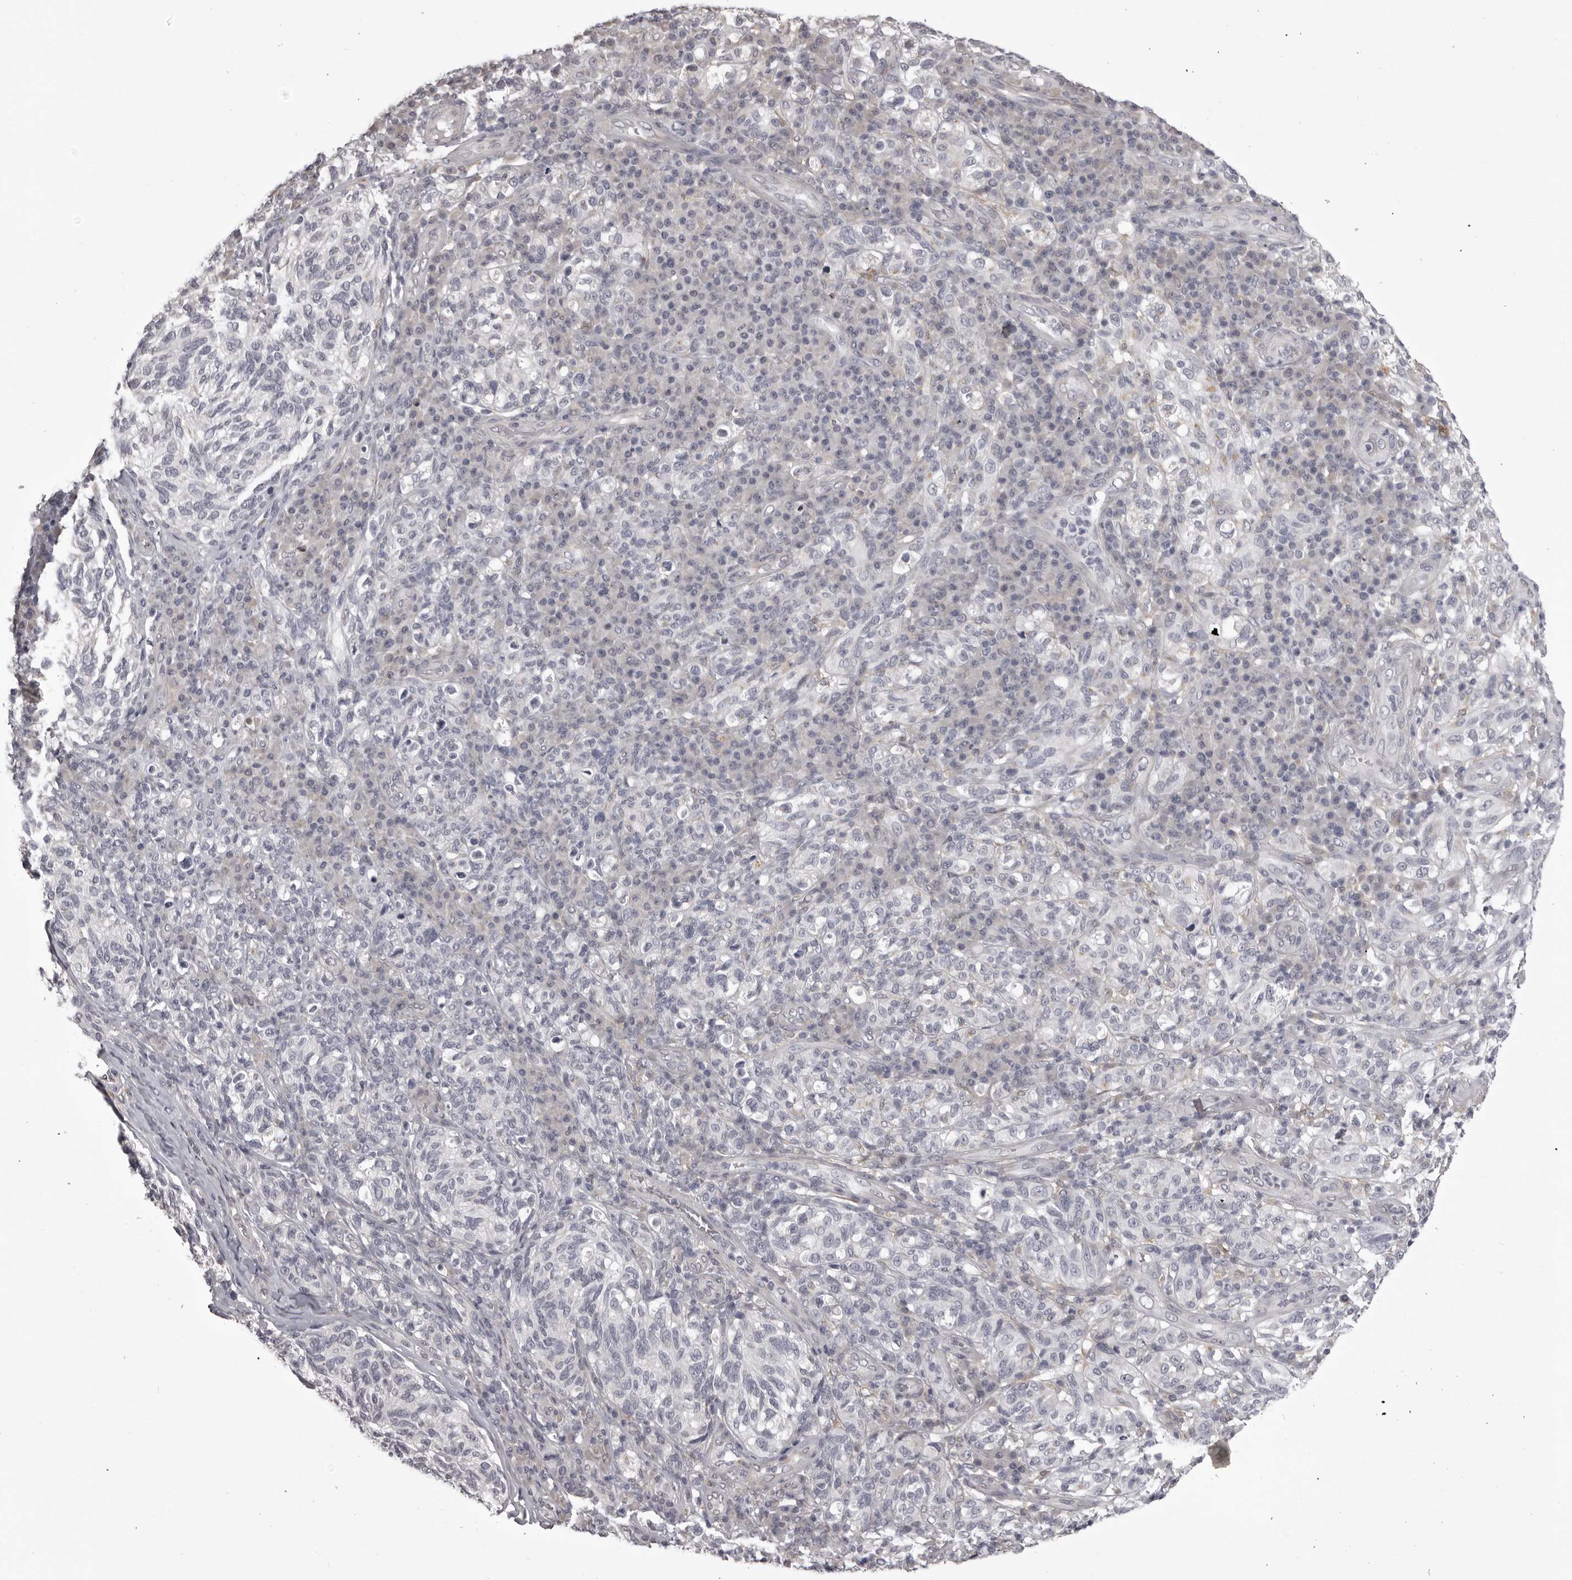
{"staining": {"intensity": "negative", "quantity": "none", "location": "none"}, "tissue": "melanoma", "cell_type": "Tumor cells", "image_type": "cancer", "snomed": [{"axis": "morphology", "description": "Malignant melanoma, NOS"}, {"axis": "topography", "description": "Skin"}], "caption": "An image of human malignant melanoma is negative for staining in tumor cells.", "gene": "NCEH1", "patient": {"sex": "female", "age": 73}}